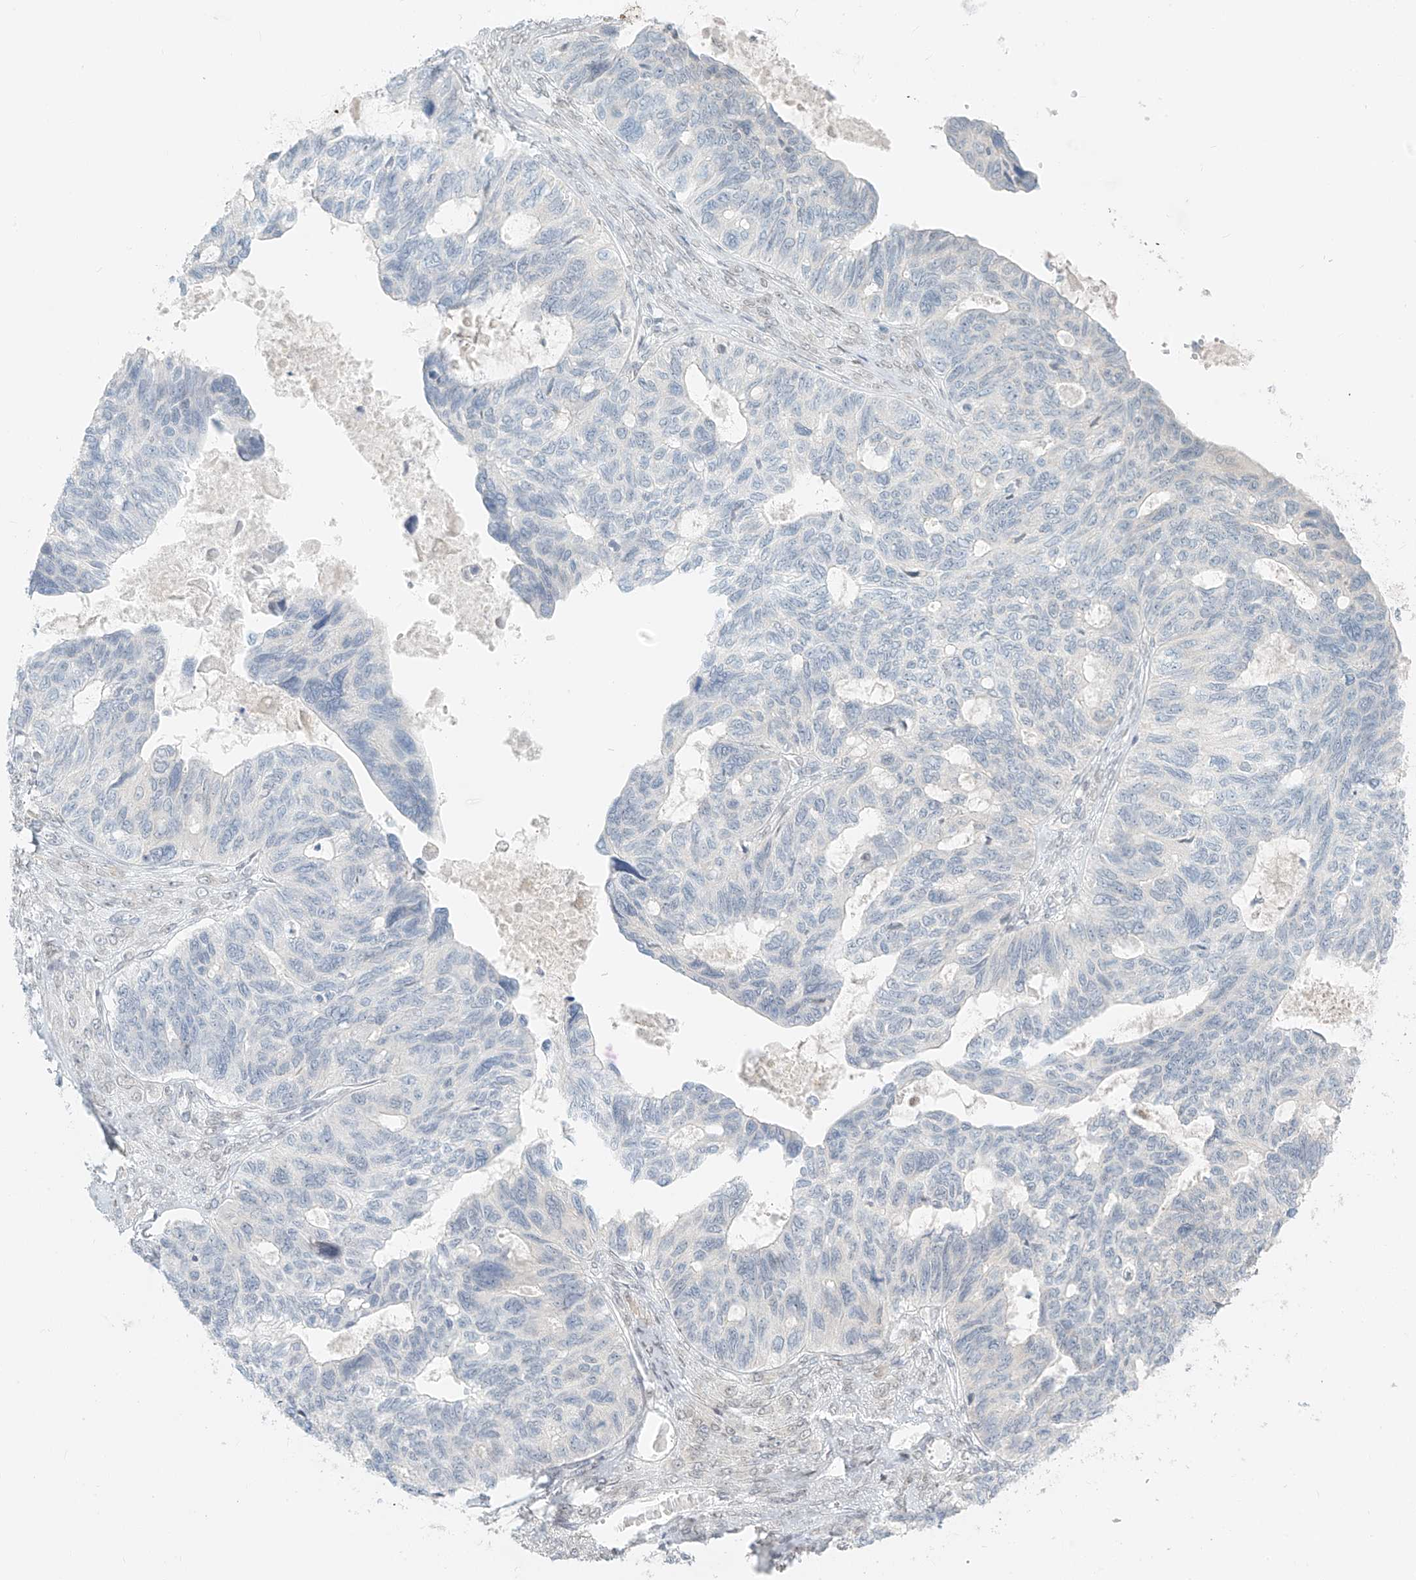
{"staining": {"intensity": "negative", "quantity": "none", "location": "none"}, "tissue": "ovarian cancer", "cell_type": "Tumor cells", "image_type": "cancer", "snomed": [{"axis": "morphology", "description": "Cystadenocarcinoma, serous, NOS"}, {"axis": "topography", "description": "Ovary"}], "caption": "Tumor cells show no significant protein staining in ovarian cancer (serous cystadenocarcinoma). (Brightfield microscopy of DAB (3,3'-diaminobenzidine) immunohistochemistry at high magnification).", "gene": "OSBPL7", "patient": {"sex": "female", "age": 79}}